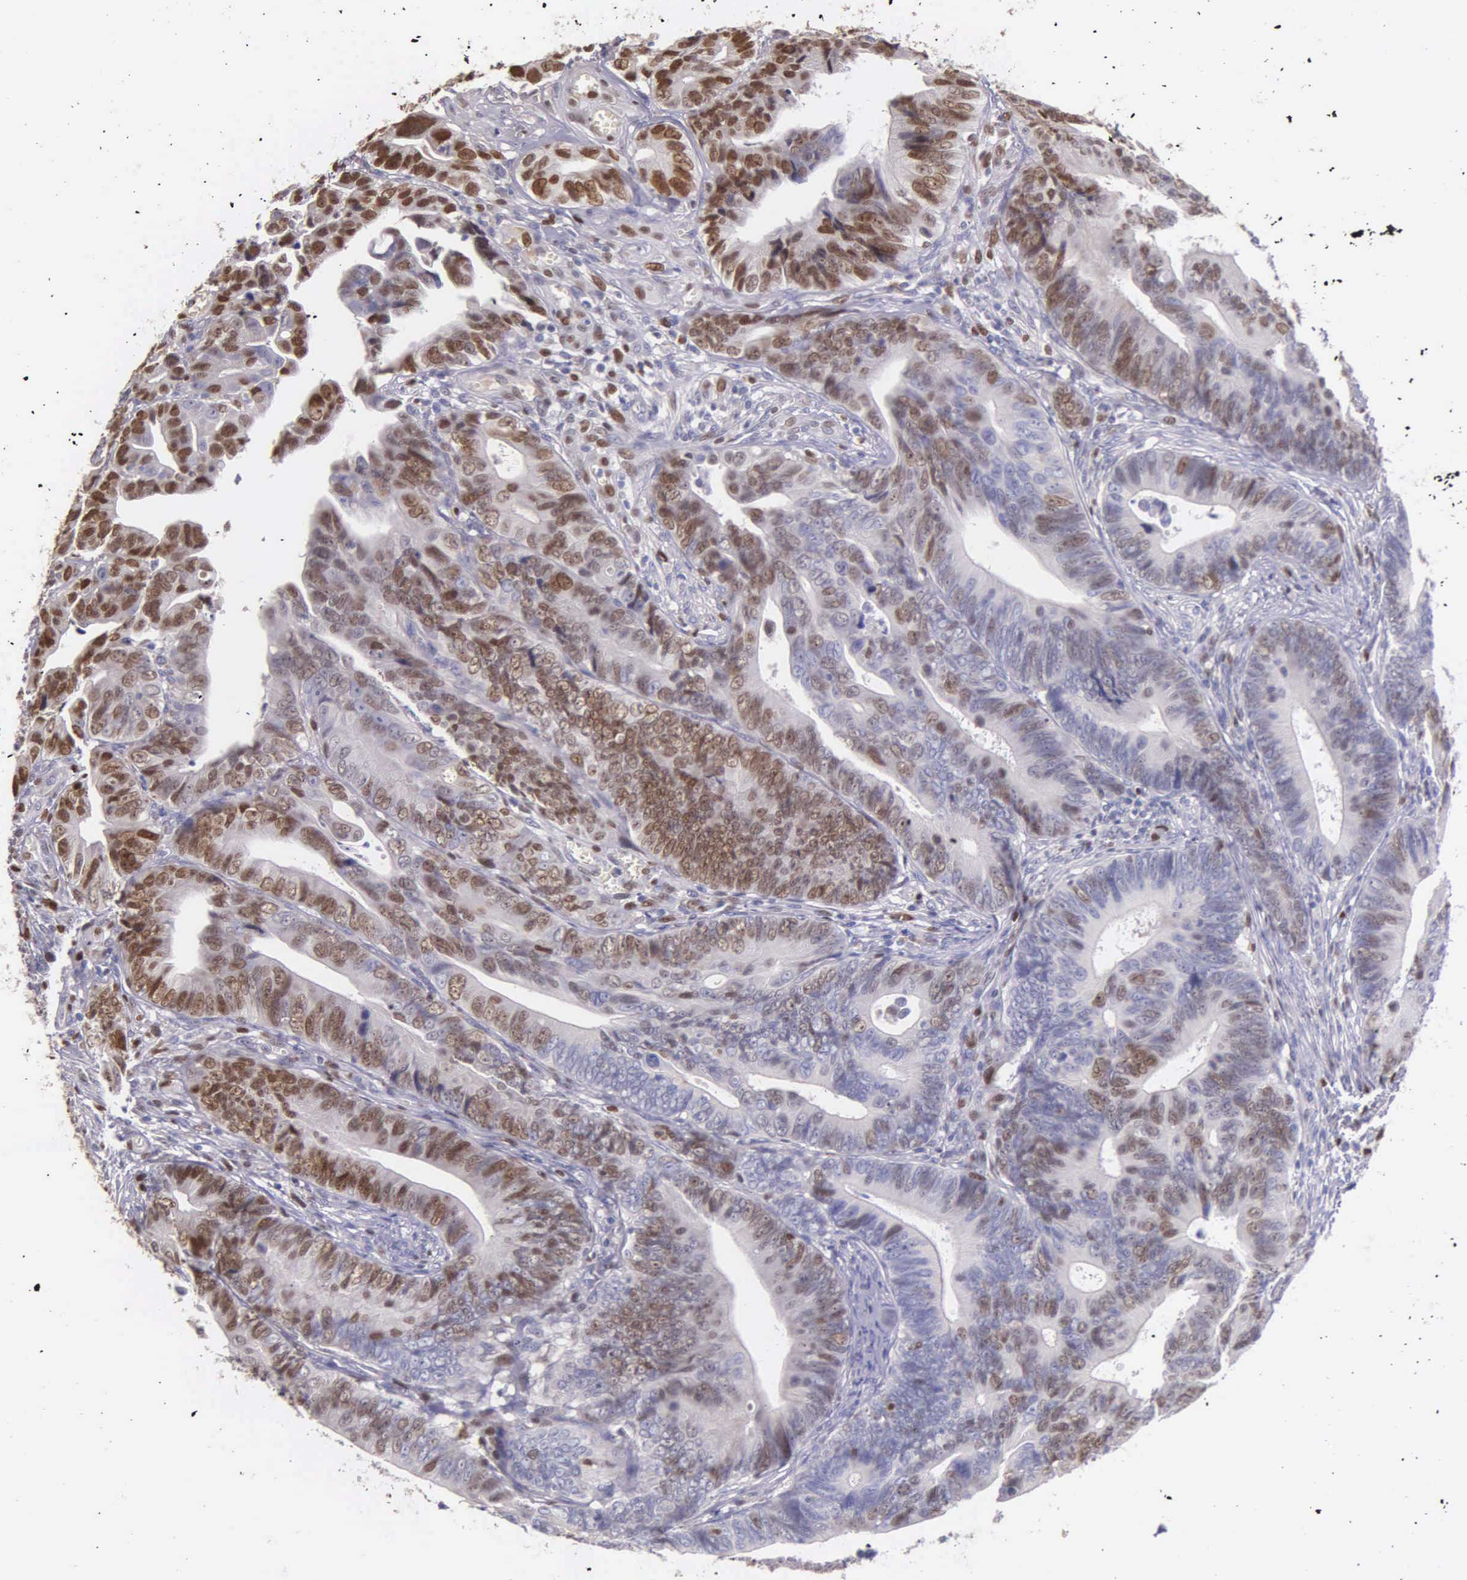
{"staining": {"intensity": "strong", "quantity": "25%-75%", "location": "nuclear"}, "tissue": "colorectal cancer", "cell_type": "Tumor cells", "image_type": "cancer", "snomed": [{"axis": "morphology", "description": "Adenocarcinoma, NOS"}, {"axis": "topography", "description": "Colon"}], "caption": "Protein analysis of adenocarcinoma (colorectal) tissue displays strong nuclear expression in about 25%-75% of tumor cells.", "gene": "MCM5", "patient": {"sex": "female", "age": 78}}